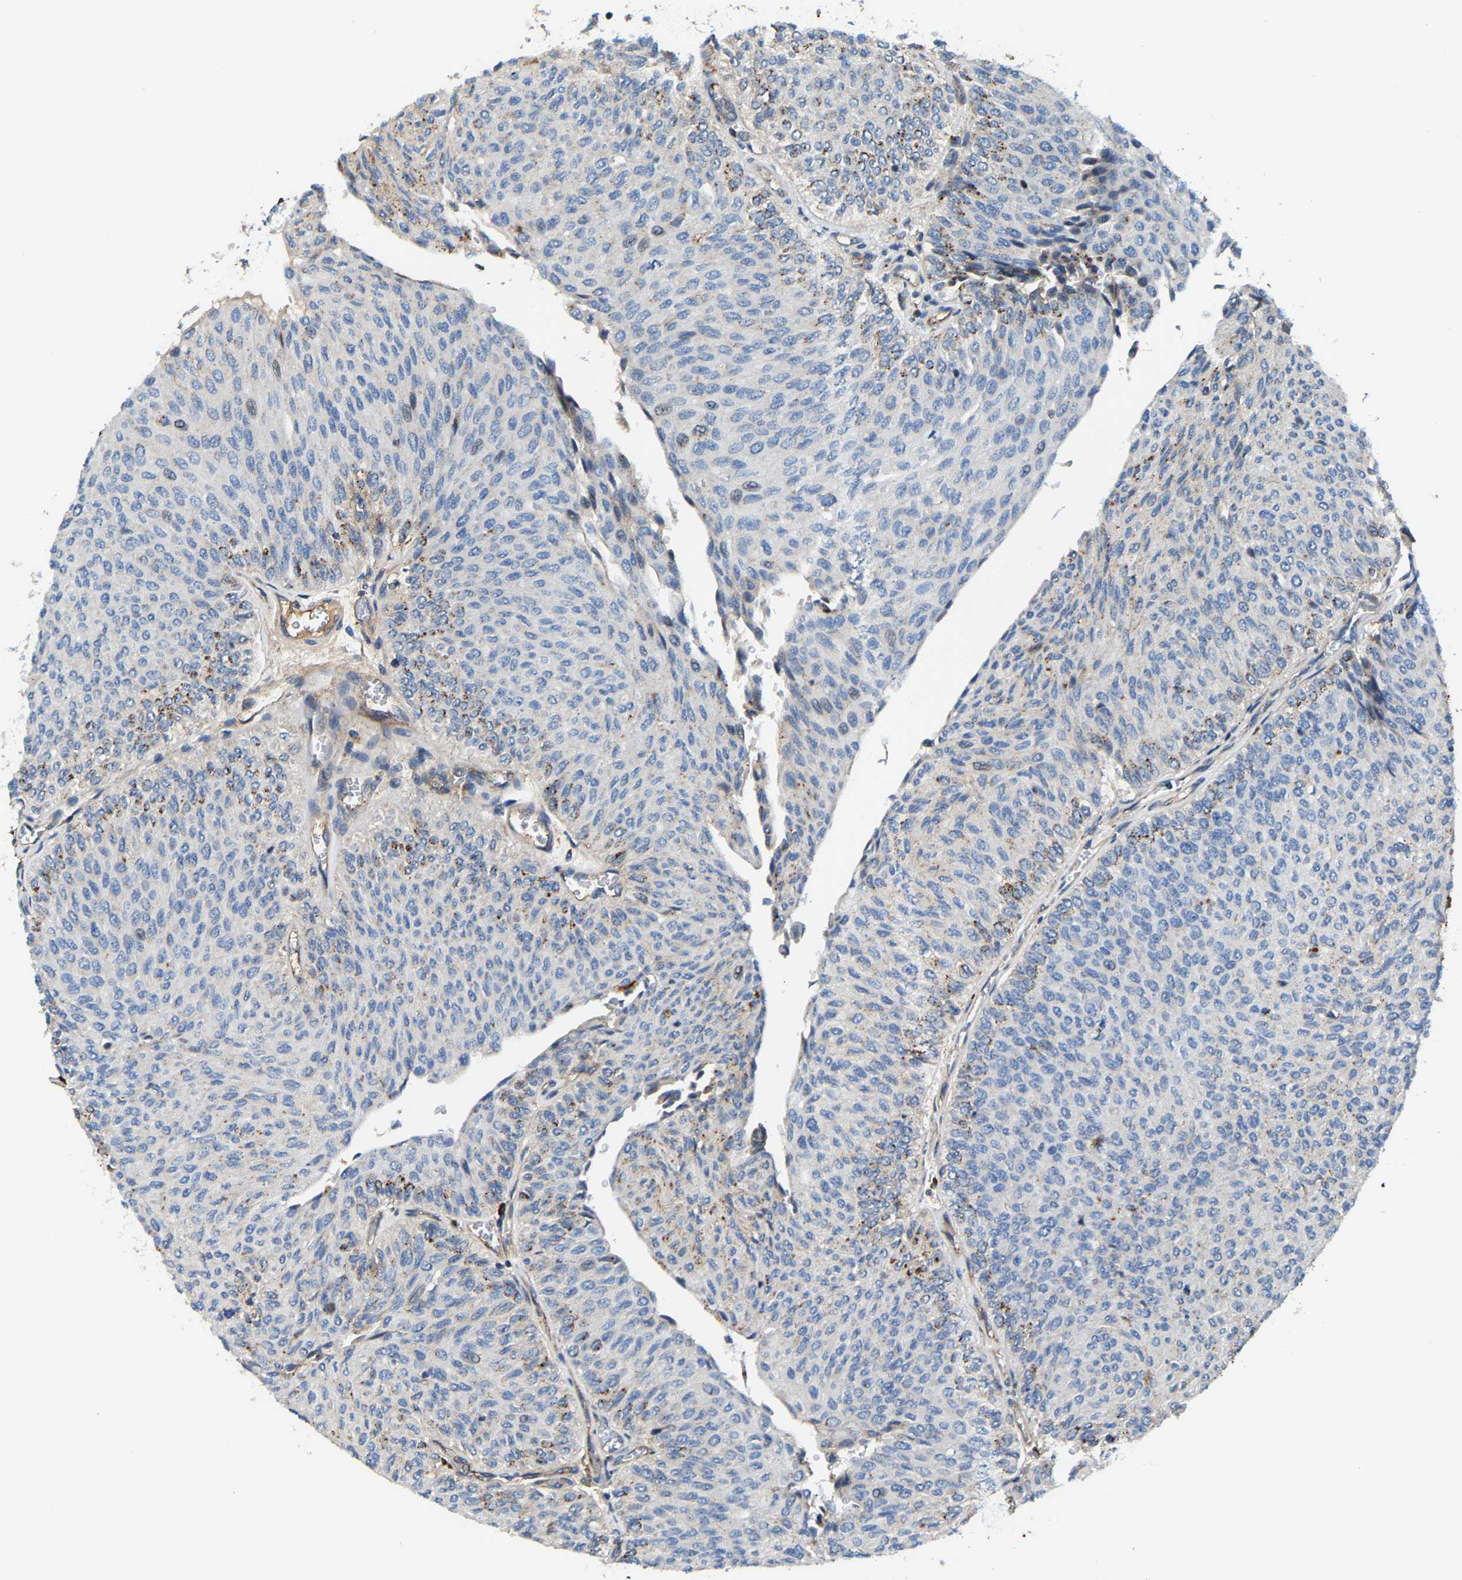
{"staining": {"intensity": "moderate", "quantity": "<25%", "location": "cytoplasmic/membranous"}, "tissue": "urothelial cancer", "cell_type": "Tumor cells", "image_type": "cancer", "snomed": [{"axis": "morphology", "description": "Urothelial carcinoma, Low grade"}, {"axis": "topography", "description": "Urinary bladder"}], "caption": "High-power microscopy captured an immunohistochemistry micrograph of urothelial cancer, revealing moderate cytoplasmic/membranous staining in about <25% of tumor cells. (DAB (3,3'-diaminobenzidine) IHC with brightfield microscopy, high magnification).", "gene": "DPP7", "patient": {"sex": "male", "age": 78}}